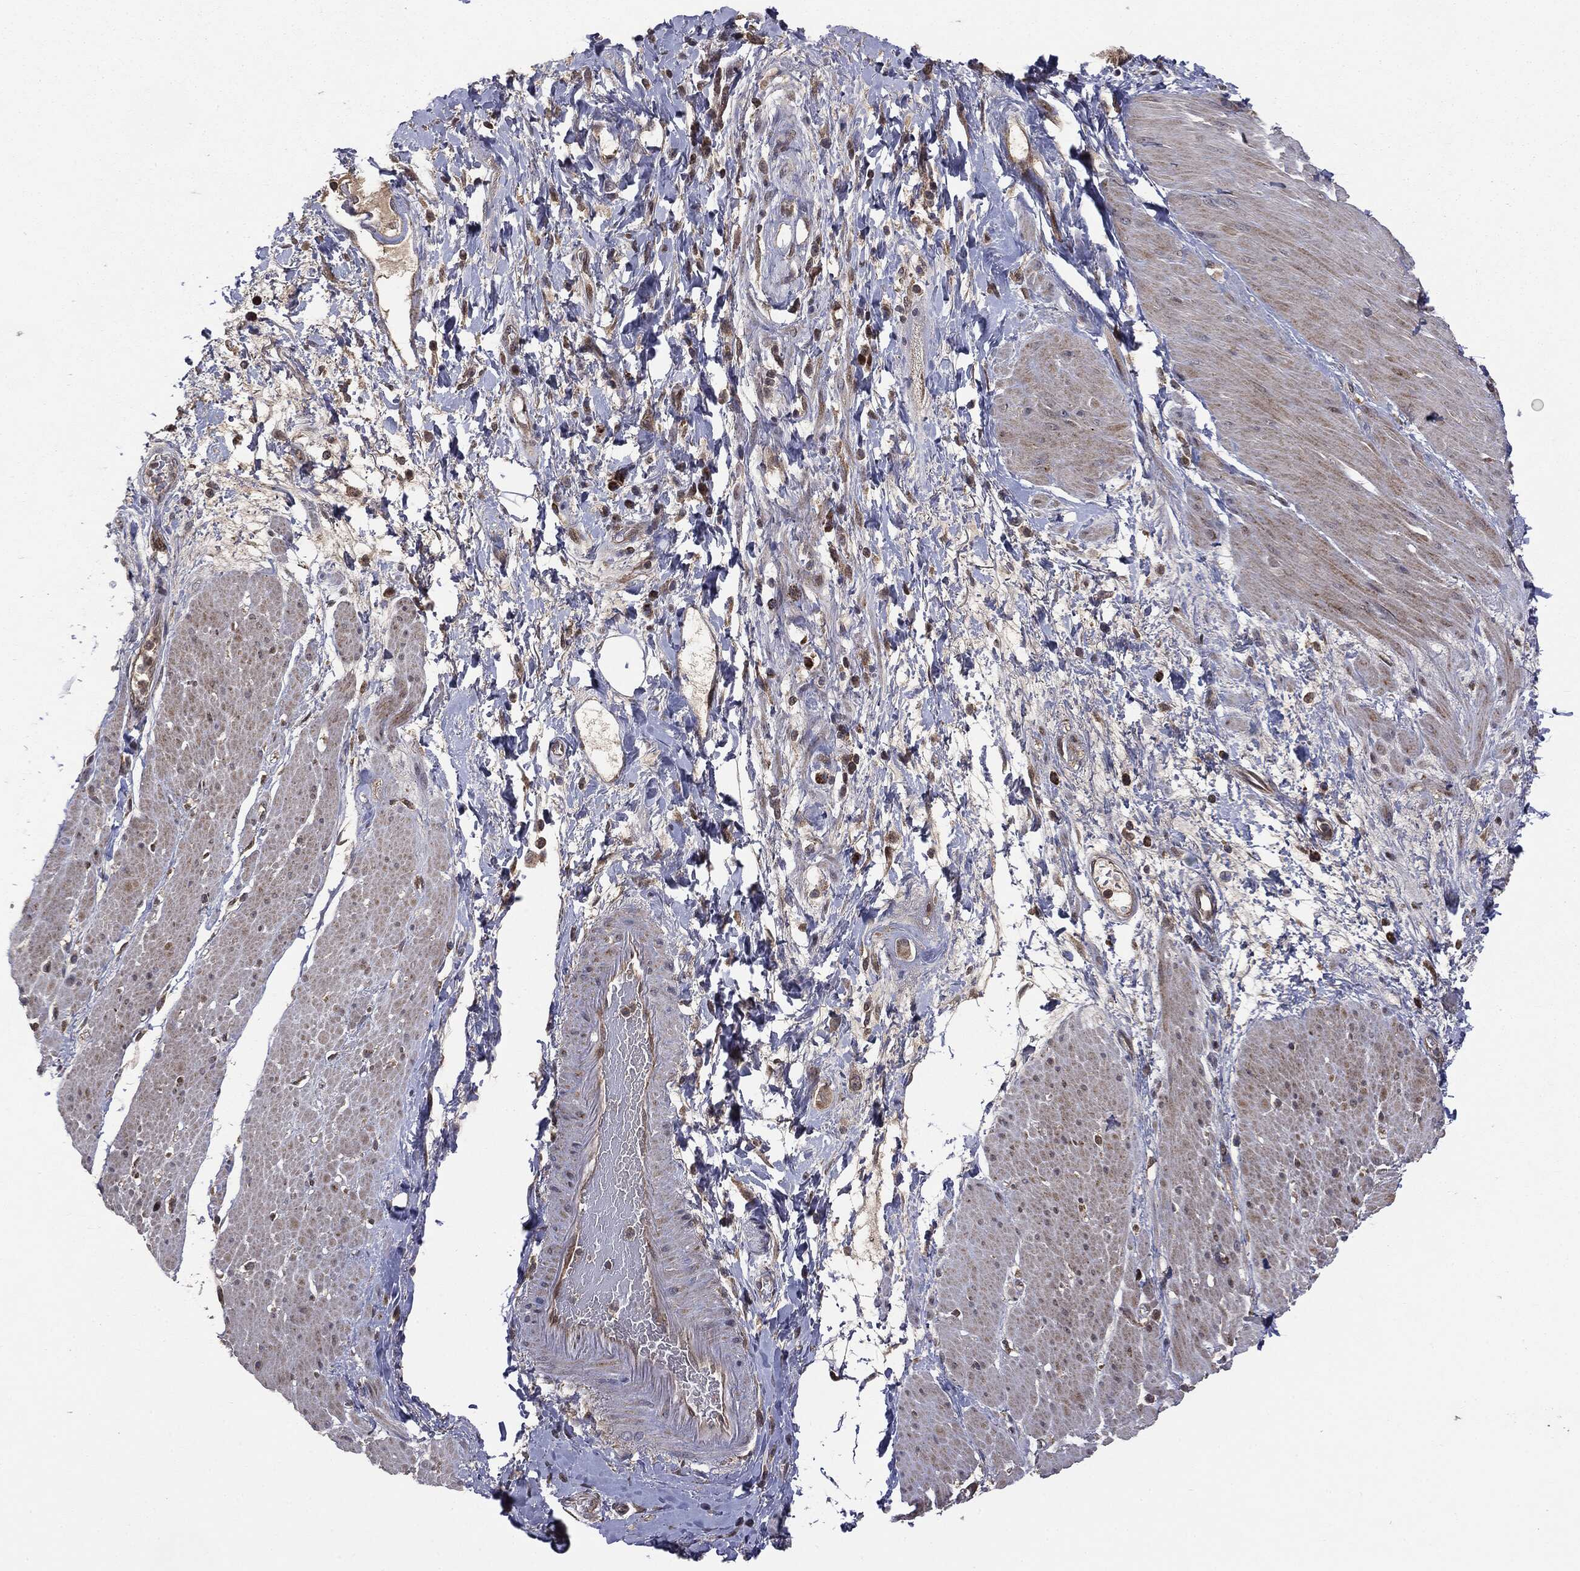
{"staining": {"intensity": "negative", "quantity": "none", "location": "none"}, "tissue": "smooth muscle", "cell_type": "Smooth muscle cells", "image_type": "normal", "snomed": [{"axis": "morphology", "description": "Normal tissue, NOS"}, {"axis": "topography", "description": "Soft tissue"}, {"axis": "topography", "description": "Smooth muscle"}], "caption": "This is a photomicrograph of IHC staining of benign smooth muscle, which shows no staining in smooth muscle cells.", "gene": "PTPA", "patient": {"sex": "male", "age": 72}}